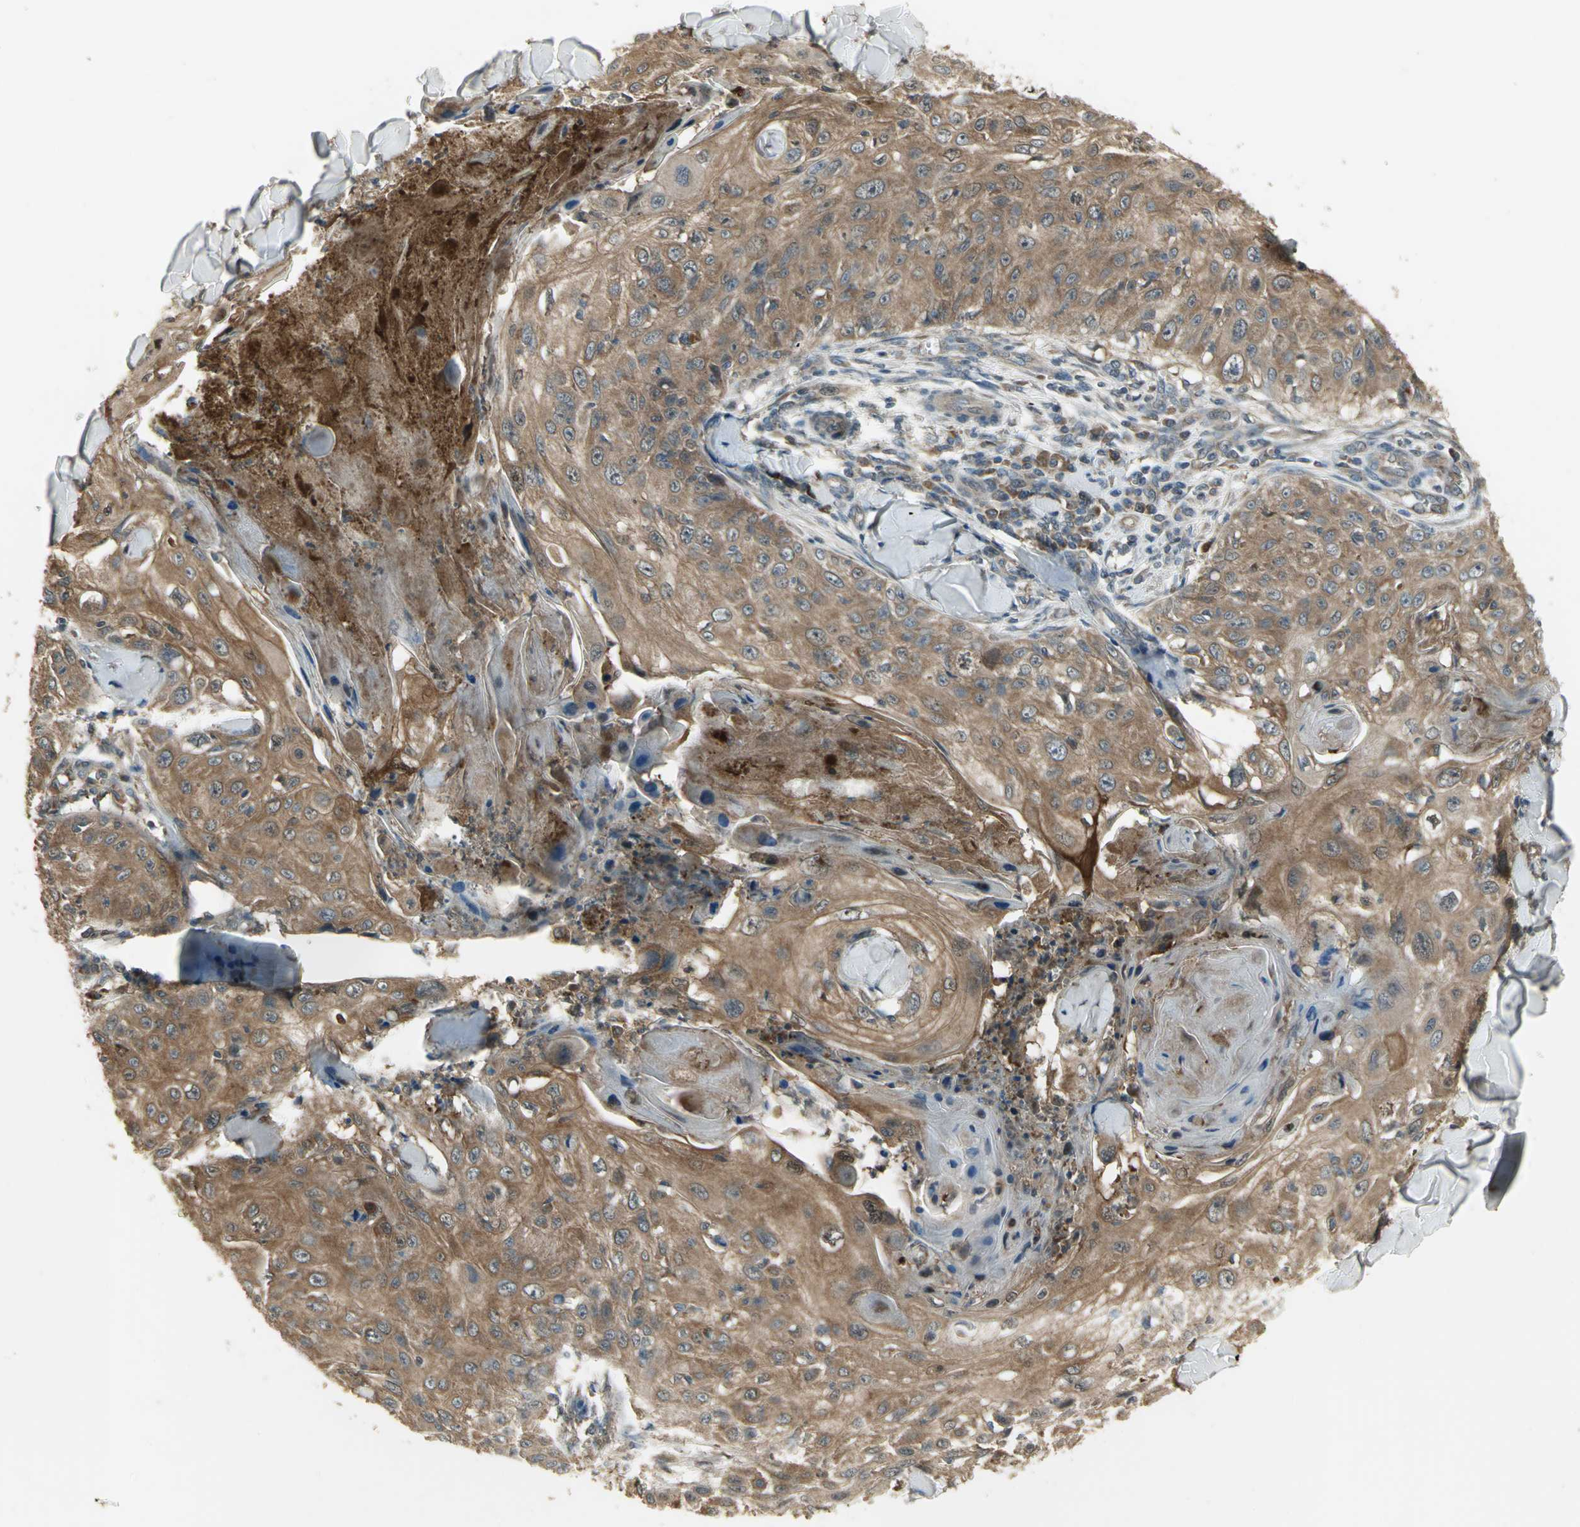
{"staining": {"intensity": "strong", "quantity": ">75%", "location": "cytoplasmic/membranous"}, "tissue": "skin cancer", "cell_type": "Tumor cells", "image_type": "cancer", "snomed": [{"axis": "morphology", "description": "Squamous cell carcinoma, NOS"}, {"axis": "topography", "description": "Skin"}], "caption": "Protein analysis of skin cancer (squamous cell carcinoma) tissue shows strong cytoplasmic/membranous expression in approximately >75% of tumor cells.", "gene": "AMT", "patient": {"sex": "male", "age": 86}}